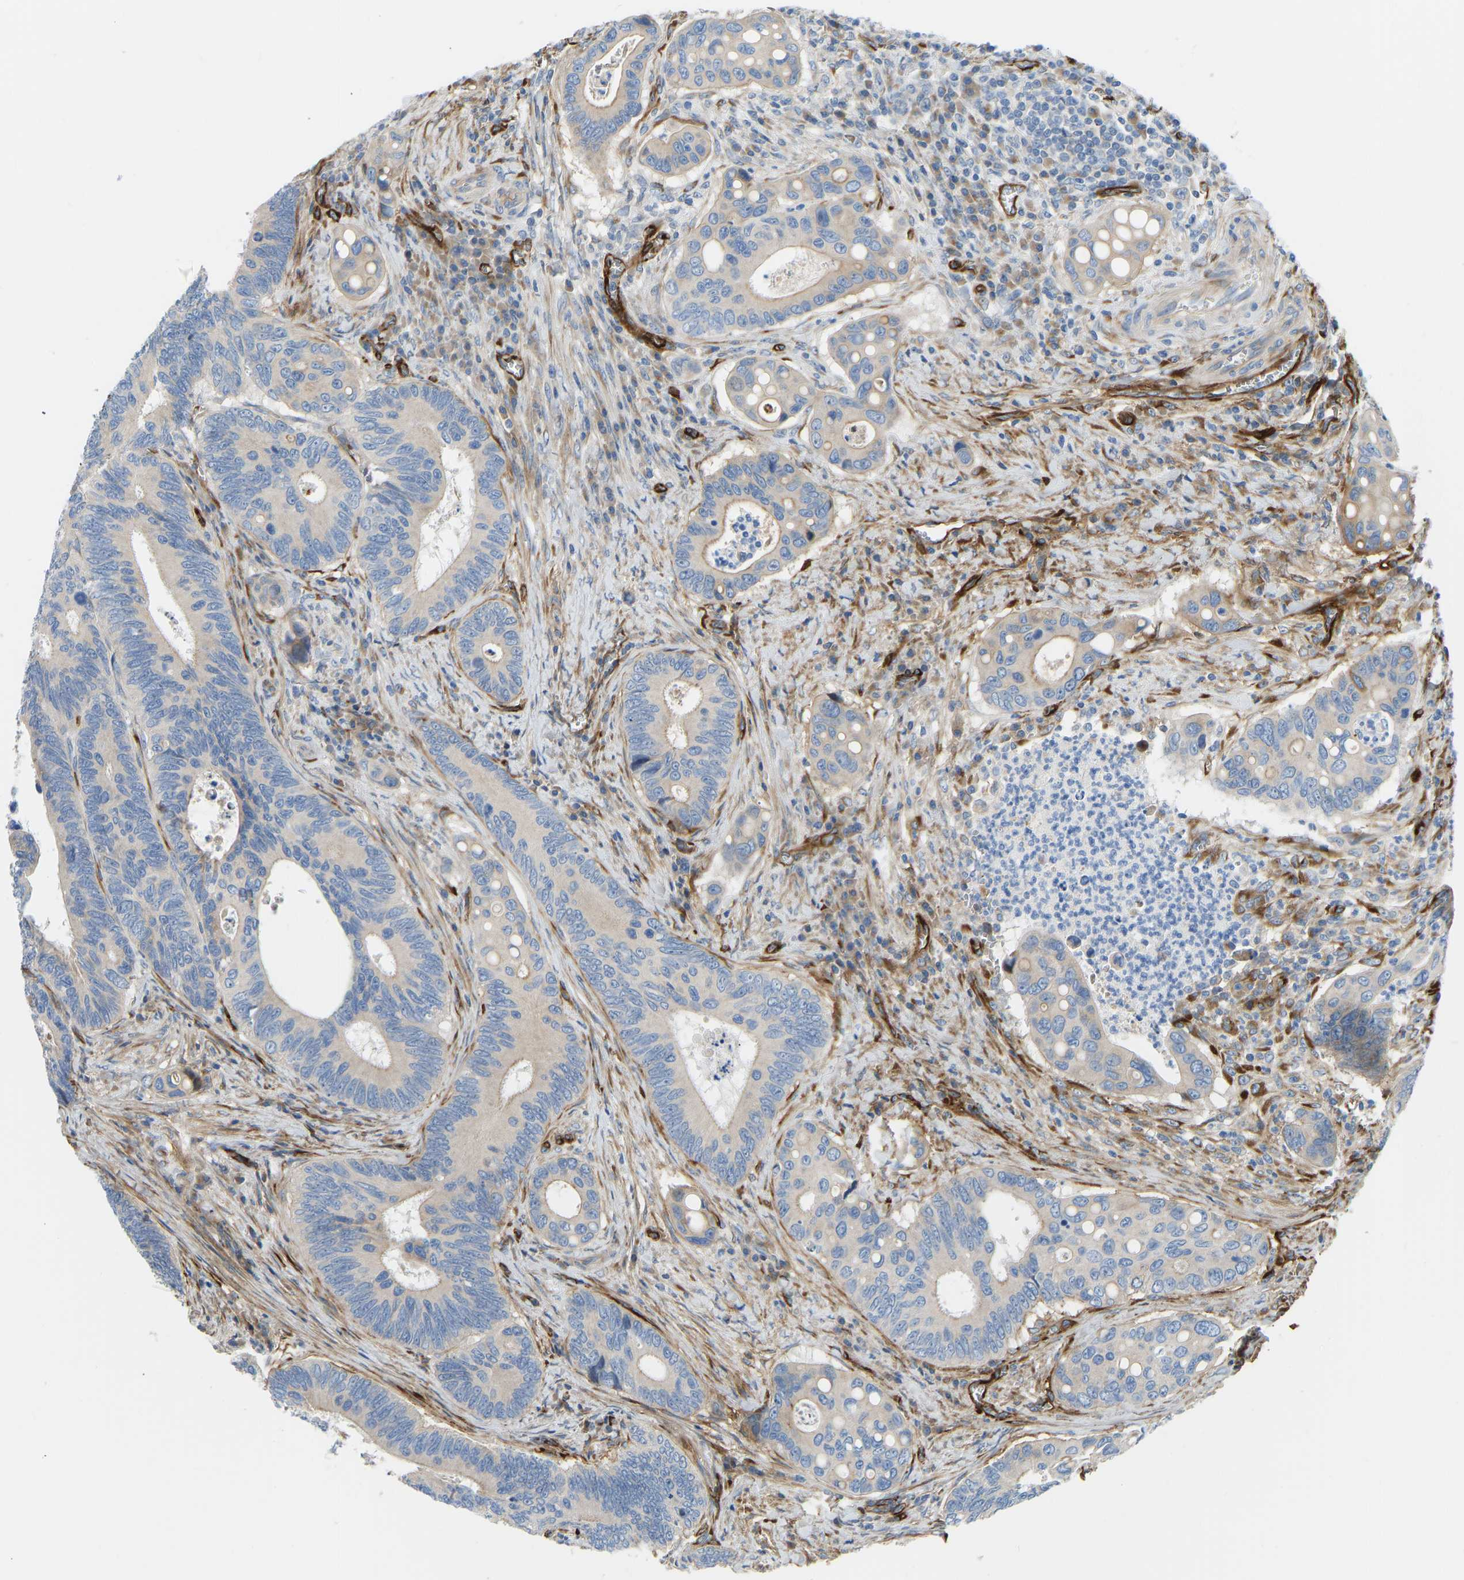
{"staining": {"intensity": "moderate", "quantity": "<25%", "location": "cytoplasmic/membranous"}, "tissue": "colorectal cancer", "cell_type": "Tumor cells", "image_type": "cancer", "snomed": [{"axis": "morphology", "description": "Inflammation, NOS"}, {"axis": "morphology", "description": "Adenocarcinoma, NOS"}, {"axis": "topography", "description": "Colon"}], "caption": "A brown stain shows moderate cytoplasmic/membranous positivity of a protein in colorectal adenocarcinoma tumor cells.", "gene": "COL15A1", "patient": {"sex": "male", "age": 72}}